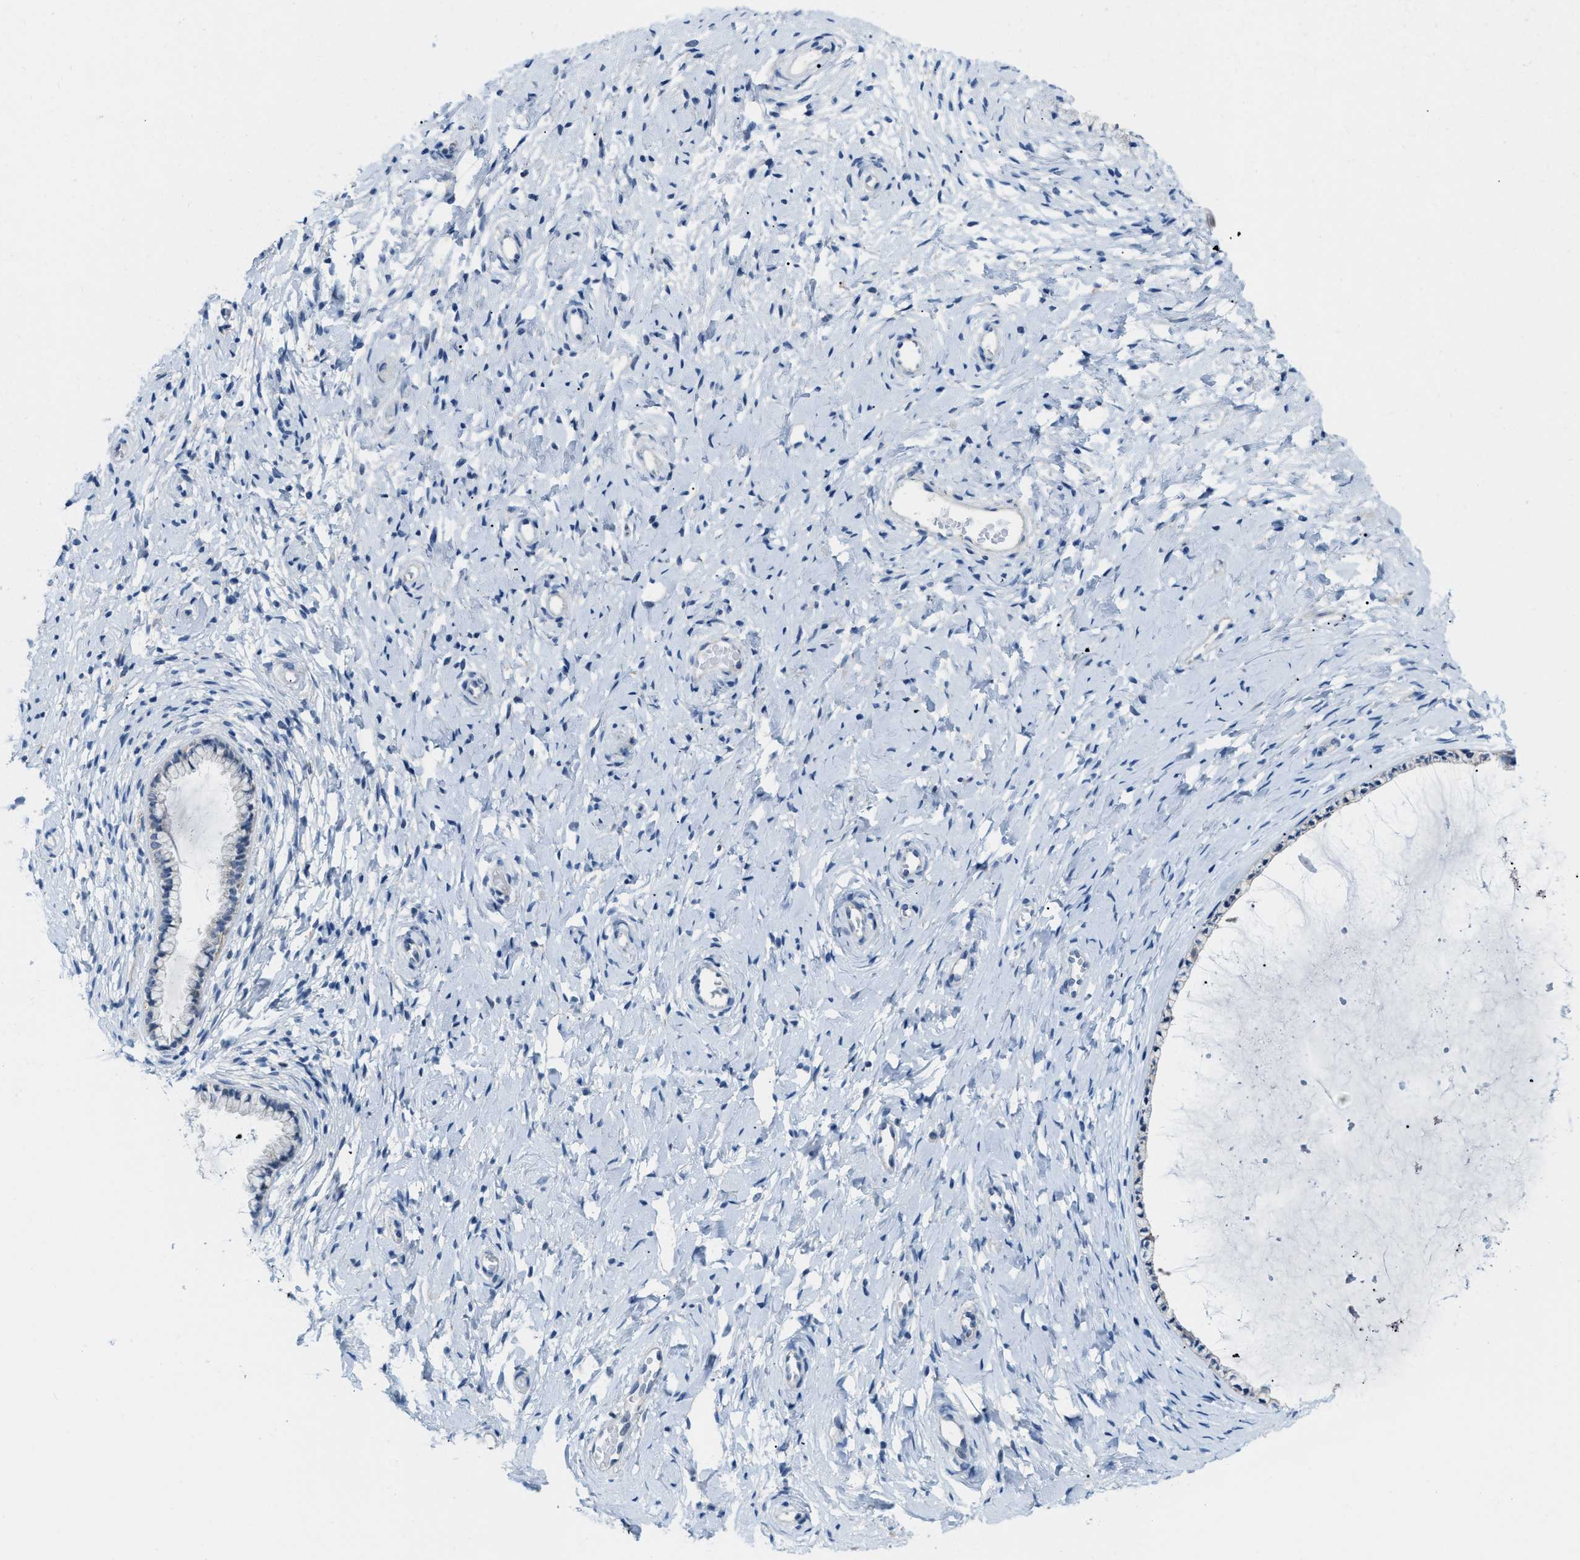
{"staining": {"intensity": "weak", "quantity": "25%-75%", "location": "cytoplasmic/membranous"}, "tissue": "cervix", "cell_type": "Glandular cells", "image_type": "normal", "snomed": [{"axis": "morphology", "description": "Normal tissue, NOS"}, {"axis": "topography", "description": "Cervix"}], "caption": "A brown stain labels weak cytoplasmic/membranous expression of a protein in glandular cells of benign human cervix.", "gene": "PHRF1", "patient": {"sex": "female", "age": 72}}